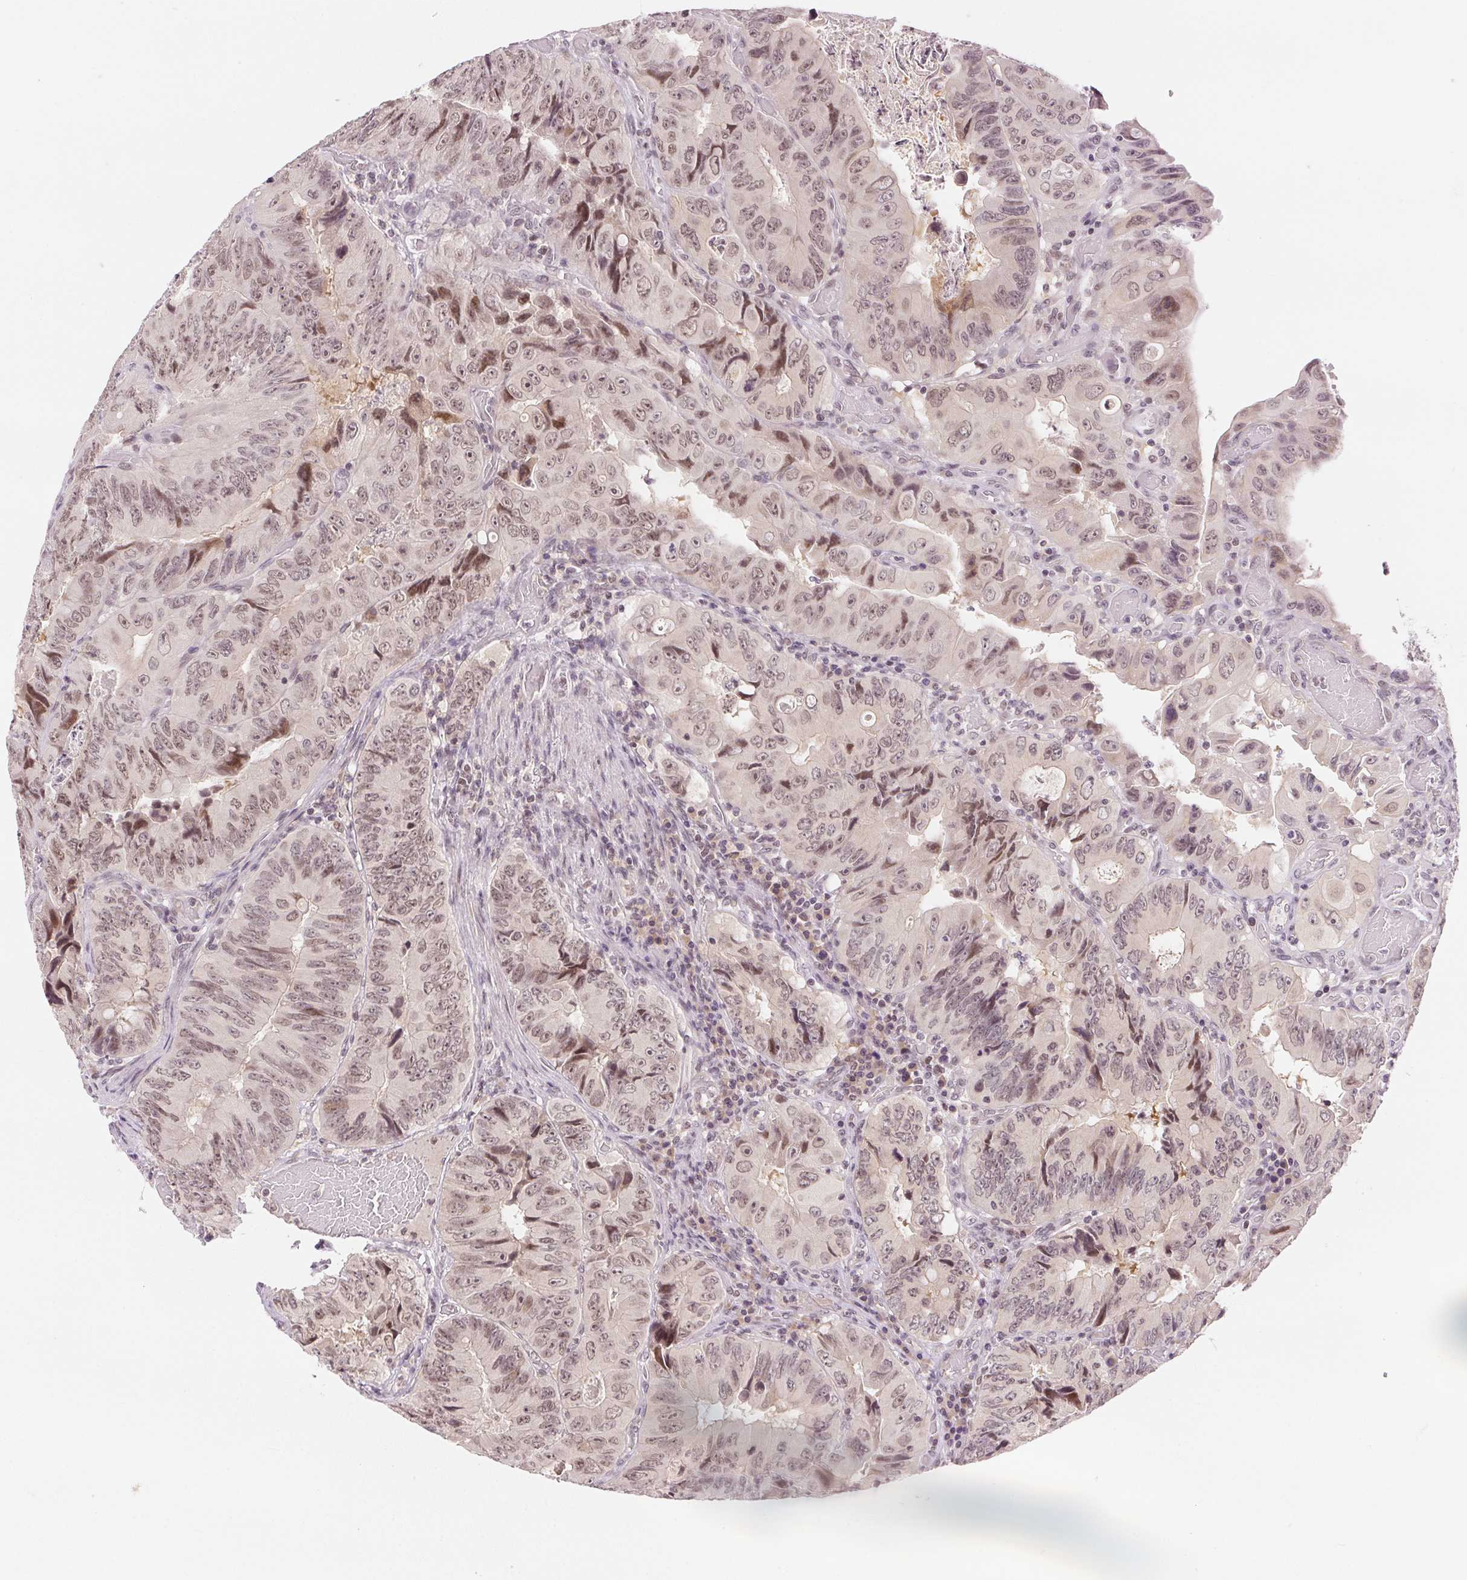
{"staining": {"intensity": "moderate", "quantity": "25%-75%", "location": "nuclear"}, "tissue": "colorectal cancer", "cell_type": "Tumor cells", "image_type": "cancer", "snomed": [{"axis": "morphology", "description": "Adenocarcinoma, NOS"}, {"axis": "topography", "description": "Colon"}], "caption": "Immunohistochemical staining of human colorectal cancer (adenocarcinoma) exhibits medium levels of moderate nuclear positivity in approximately 25%-75% of tumor cells.", "gene": "DEK", "patient": {"sex": "female", "age": 84}}